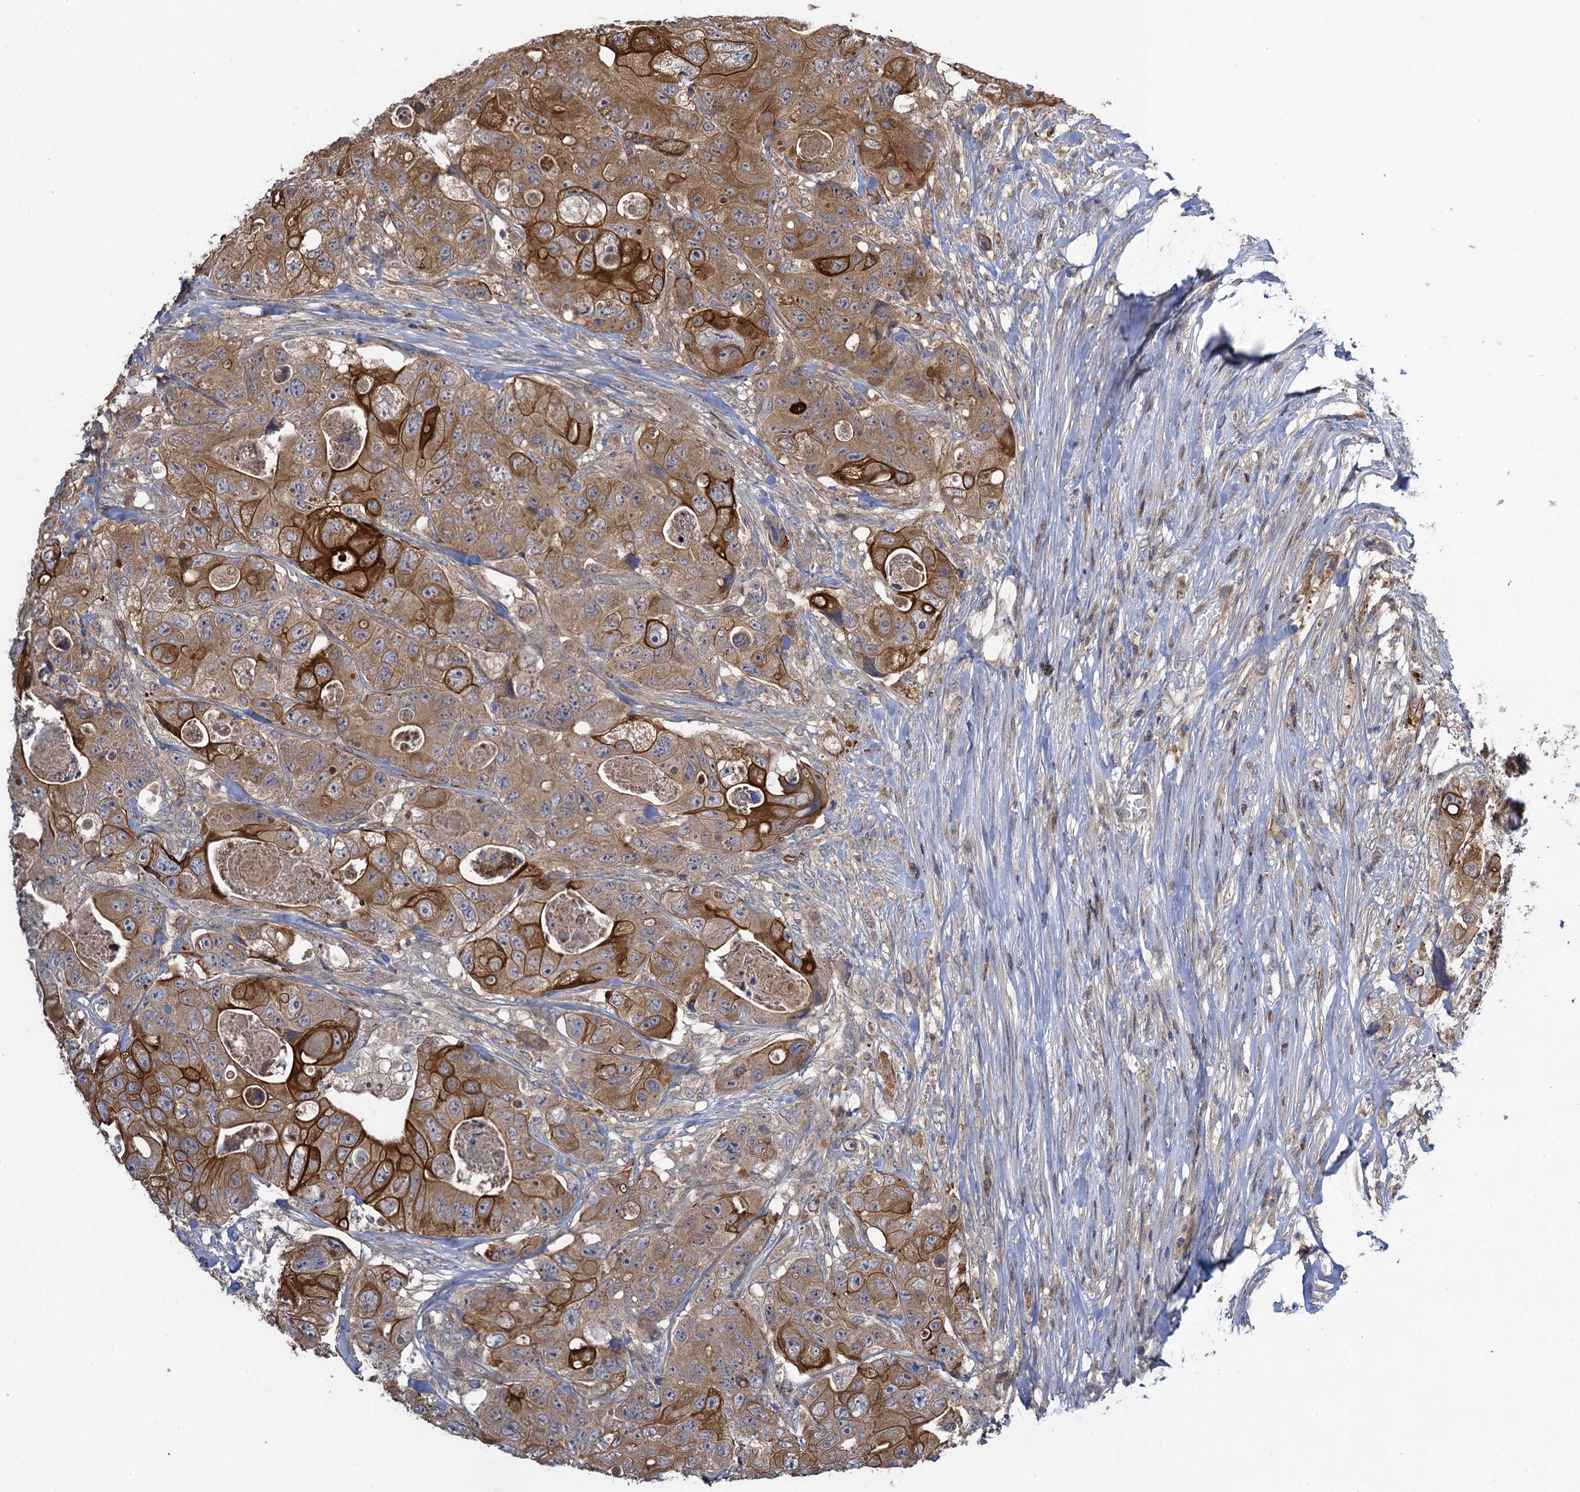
{"staining": {"intensity": "strong", "quantity": "25%-75%", "location": "cytoplasmic/membranous"}, "tissue": "colorectal cancer", "cell_type": "Tumor cells", "image_type": "cancer", "snomed": [{"axis": "morphology", "description": "Adenocarcinoma, NOS"}, {"axis": "topography", "description": "Colon"}], "caption": "Immunohistochemistry (IHC) photomicrograph of colorectal cancer stained for a protein (brown), which exhibits high levels of strong cytoplasmic/membranous positivity in about 25%-75% of tumor cells.", "gene": "WDR88", "patient": {"sex": "female", "age": 46}}